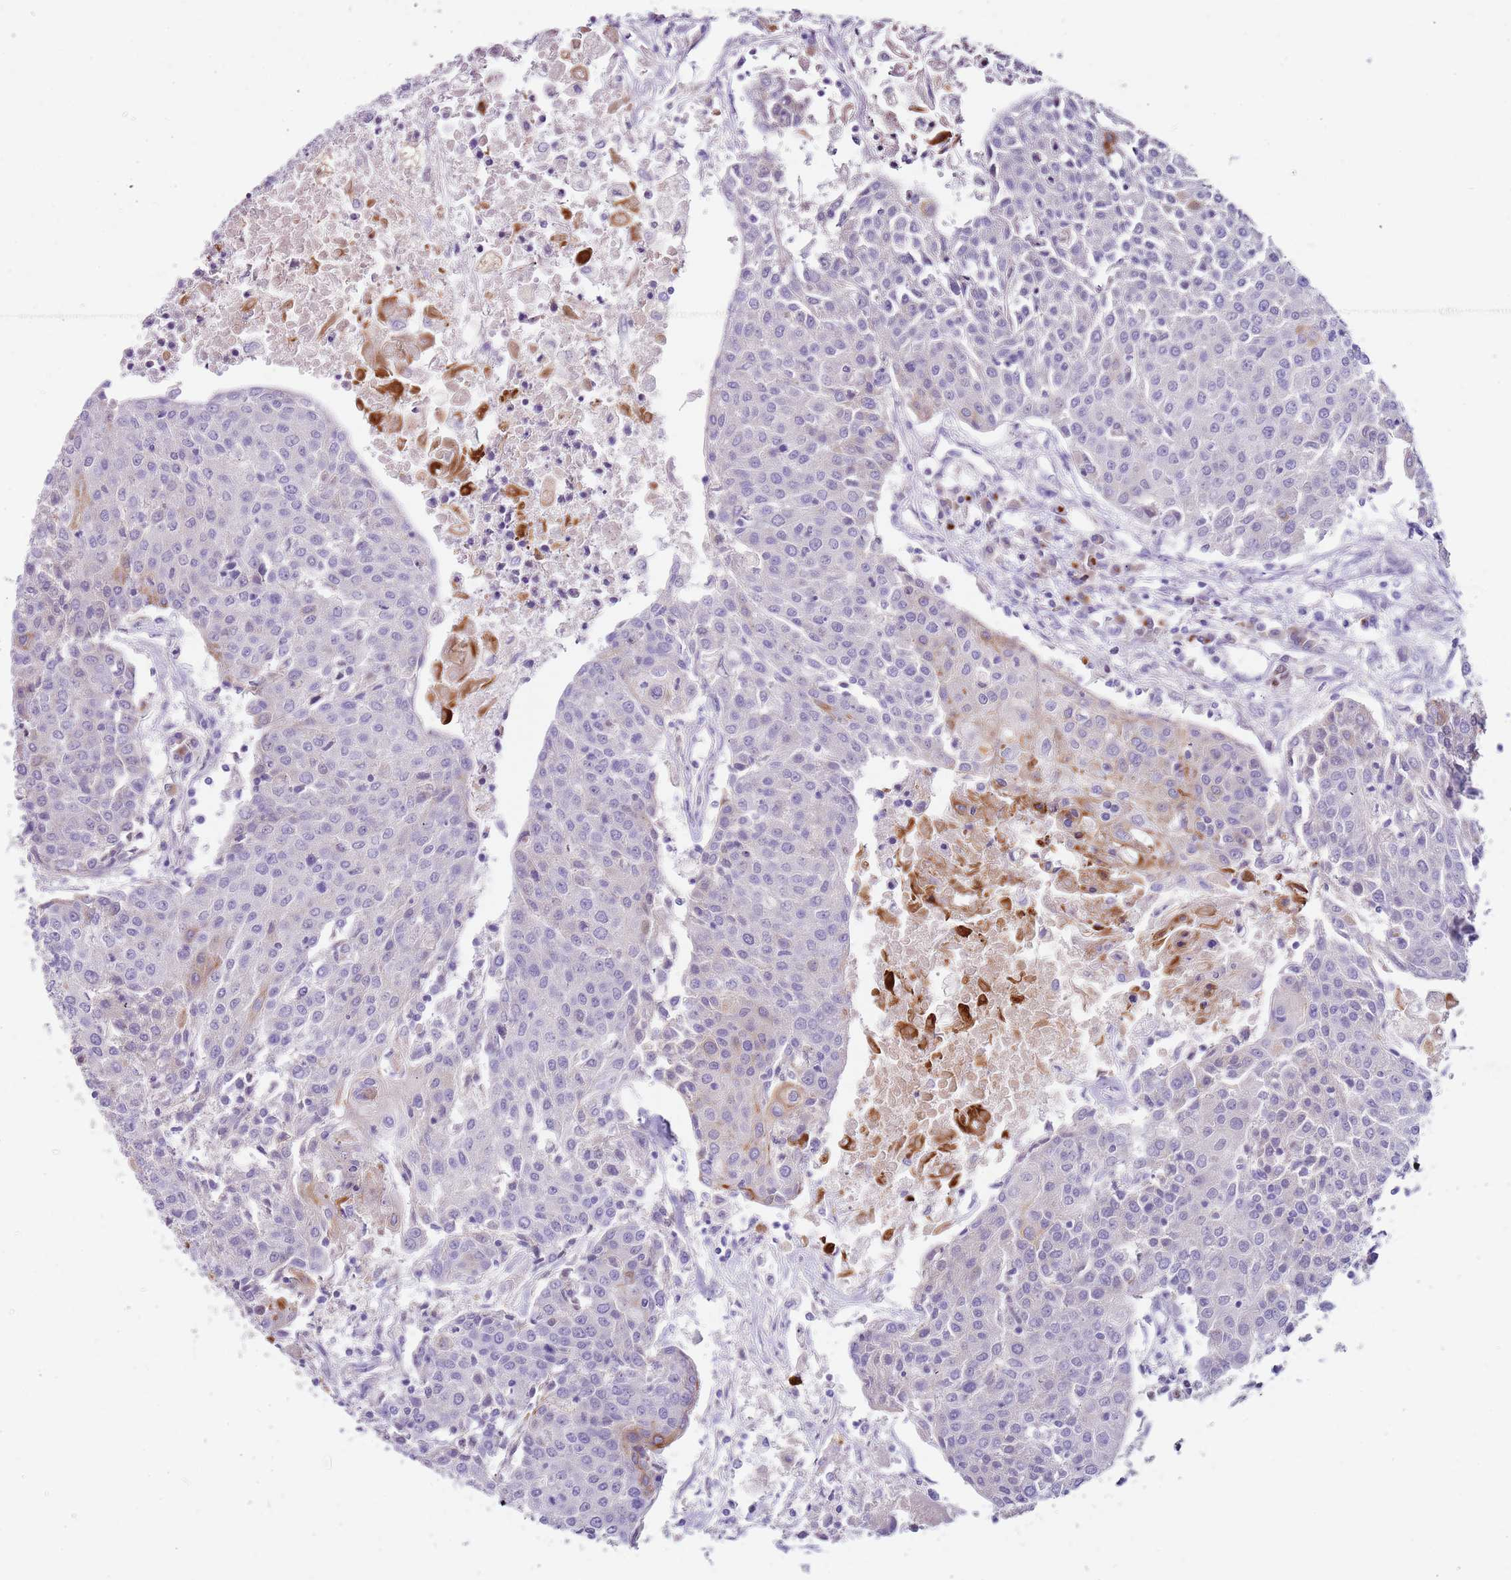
{"staining": {"intensity": "moderate", "quantity": "<25%", "location": "cytoplasmic/membranous"}, "tissue": "urothelial cancer", "cell_type": "Tumor cells", "image_type": "cancer", "snomed": [{"axis": "morphology", "description": "Urothelial carcinoma, High grade"}, {"axis": "topography", "description": "Urinary bladder"}], "caption": "A brown stain labels moderate cytoplasmic/membranous staining of a protein in human urothelial cancer tumor cells.", "gene": "C2CD3", "patient": {"sex": "female", "age": 85}}